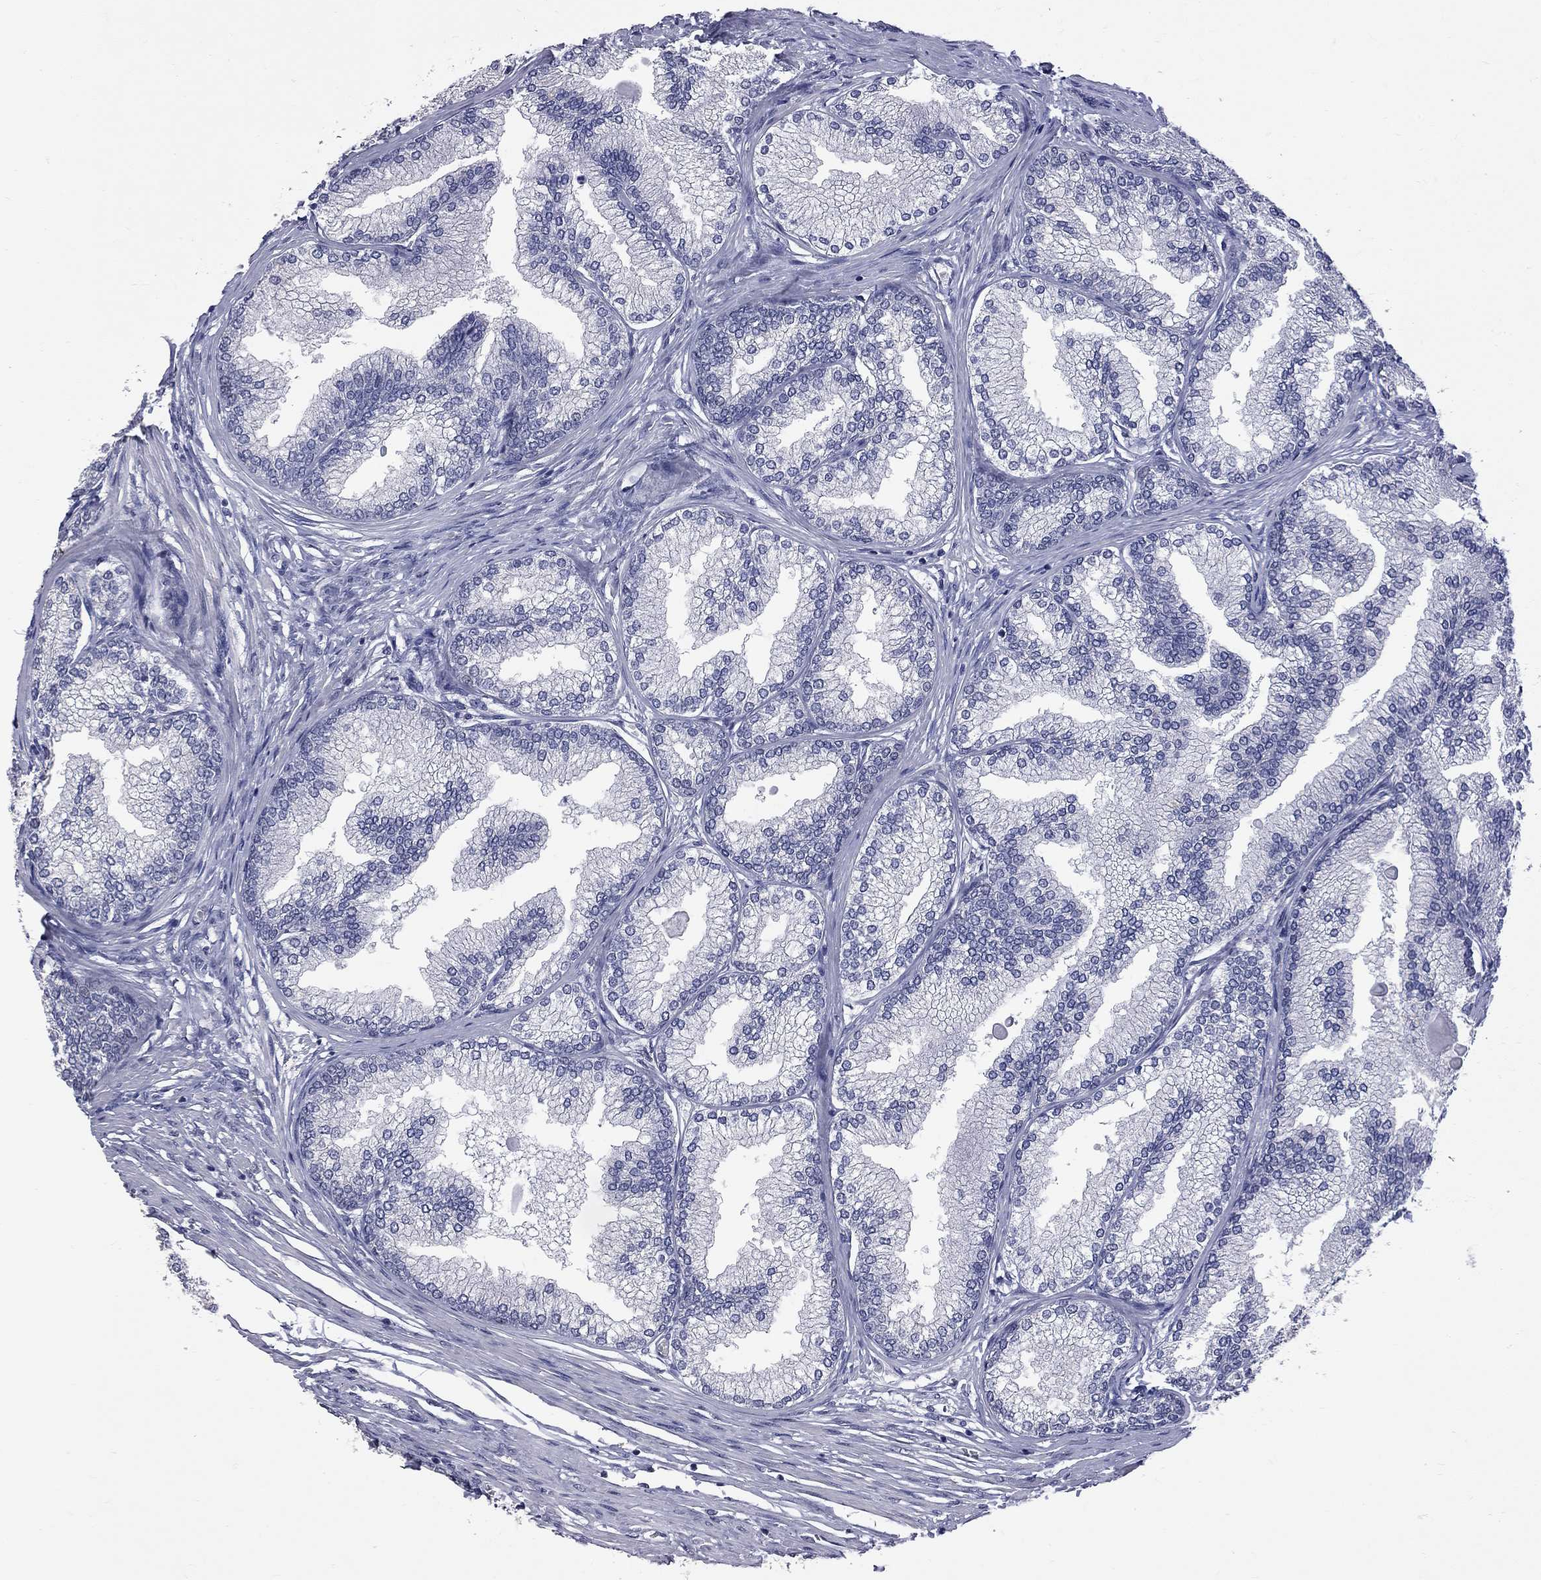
{"staining": {"intensity": "weak", "quantity": "<25%", "location": "nuclear"}, "tissue": "prostate", "cell_type": "Glandular cells", "image_type": "normal", "snomed": [{"axis": "morphology", "description": "Normal tissue, NOS"}, {"axis": "topography", "description": "Prostate"}], "caption": "Immunohistochemistry micrograph of unremarkable prostate stained for a protein (brown), which reveals no positivity in glandular cells.", "gene": "ZNF154", "patient": {"sex": "male", "age": 72}}